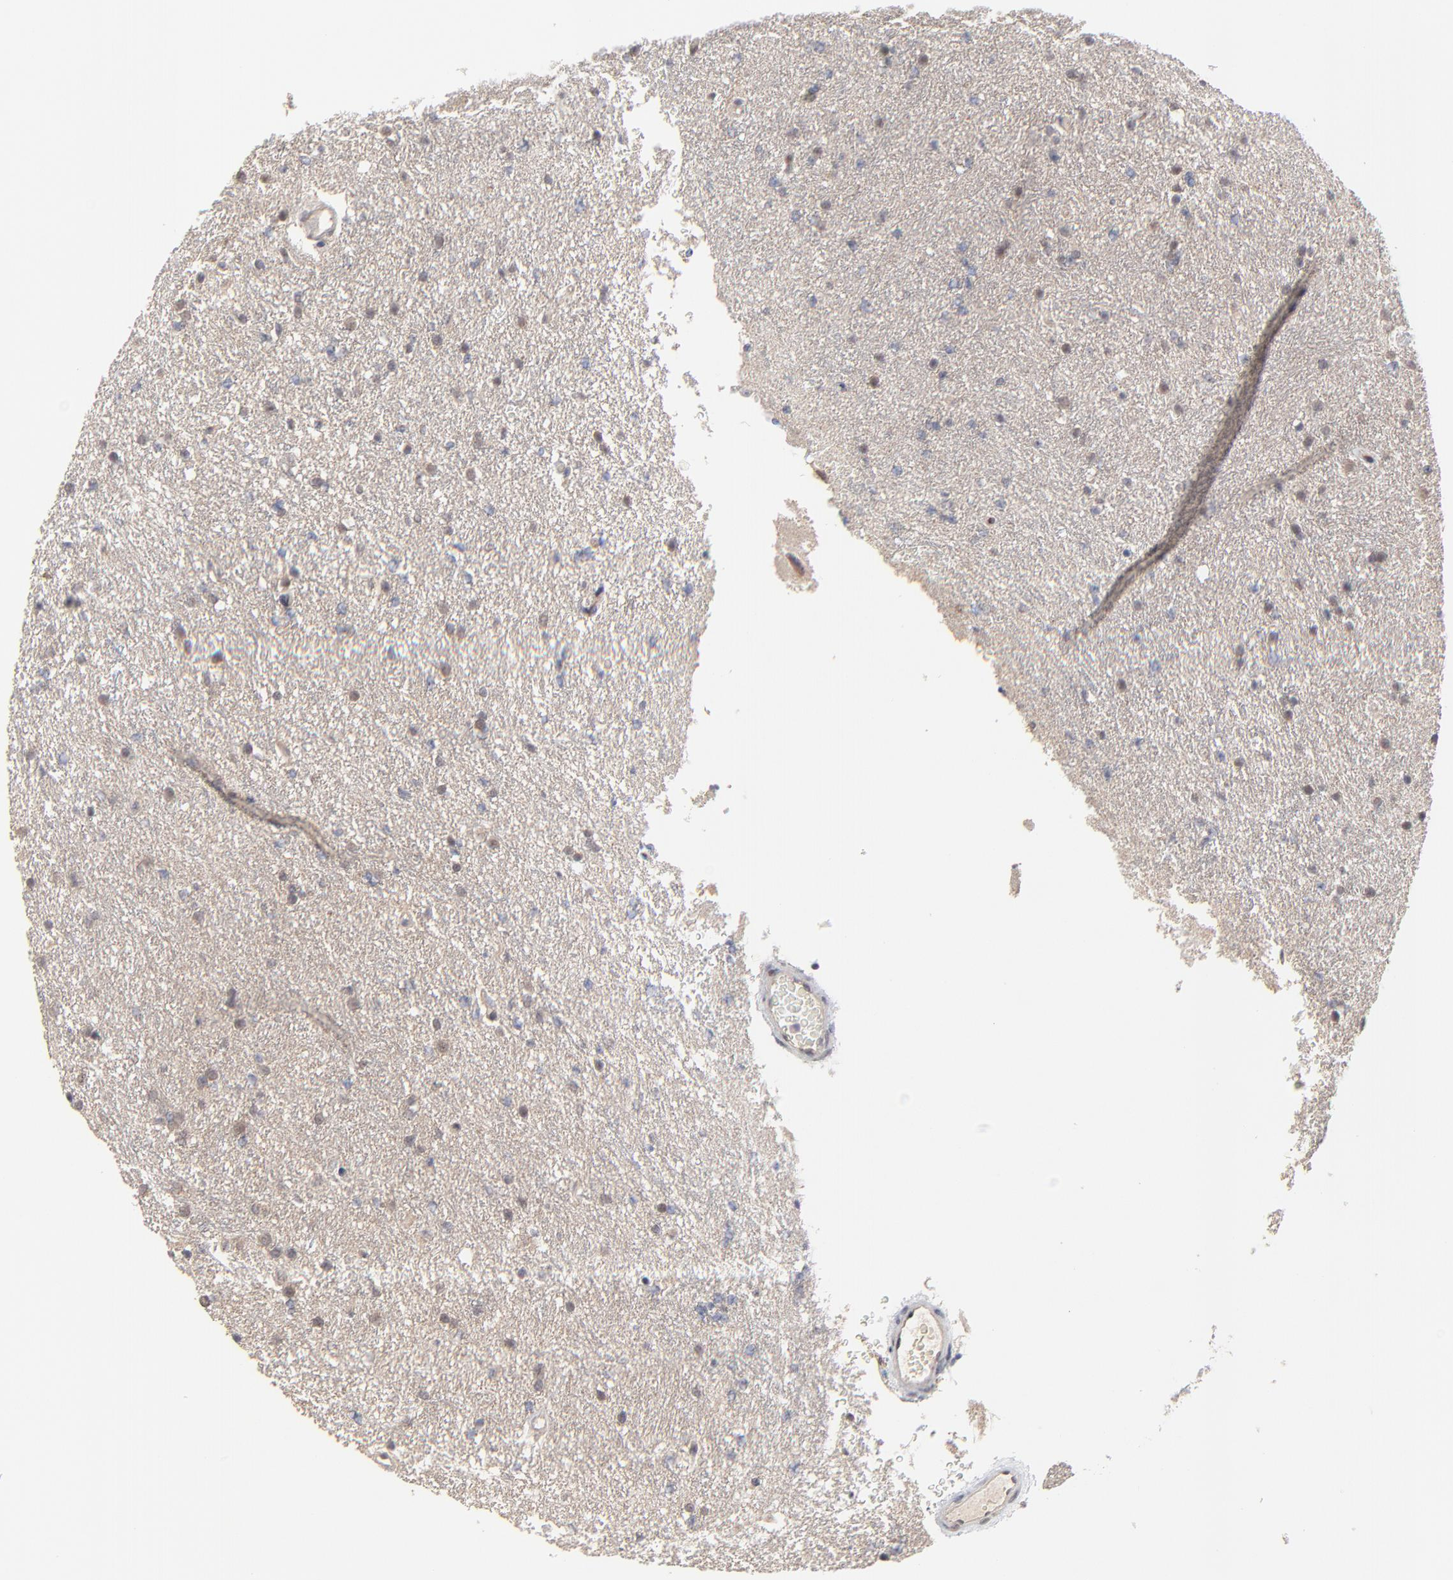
{"staining": {"intensity": "weak", "quantity": "25%-75%", "location": "nuclear"}, "tissue": "glioma", "cell_type": "Tumor cells", "image_type": "cancer", "snomed": [{"axis": "morphology", "description": "Glioma, malignant, High grade"}, {"axis": "topography", "description": "Brain"}], "caption": "Malignant high-grade glioma stained with a brown dye shows weak nuclear positive expression in about 25%-75% of tumor cells.", "gene": "FAM199X", "patient": {"sex": "female", "age": 50}}